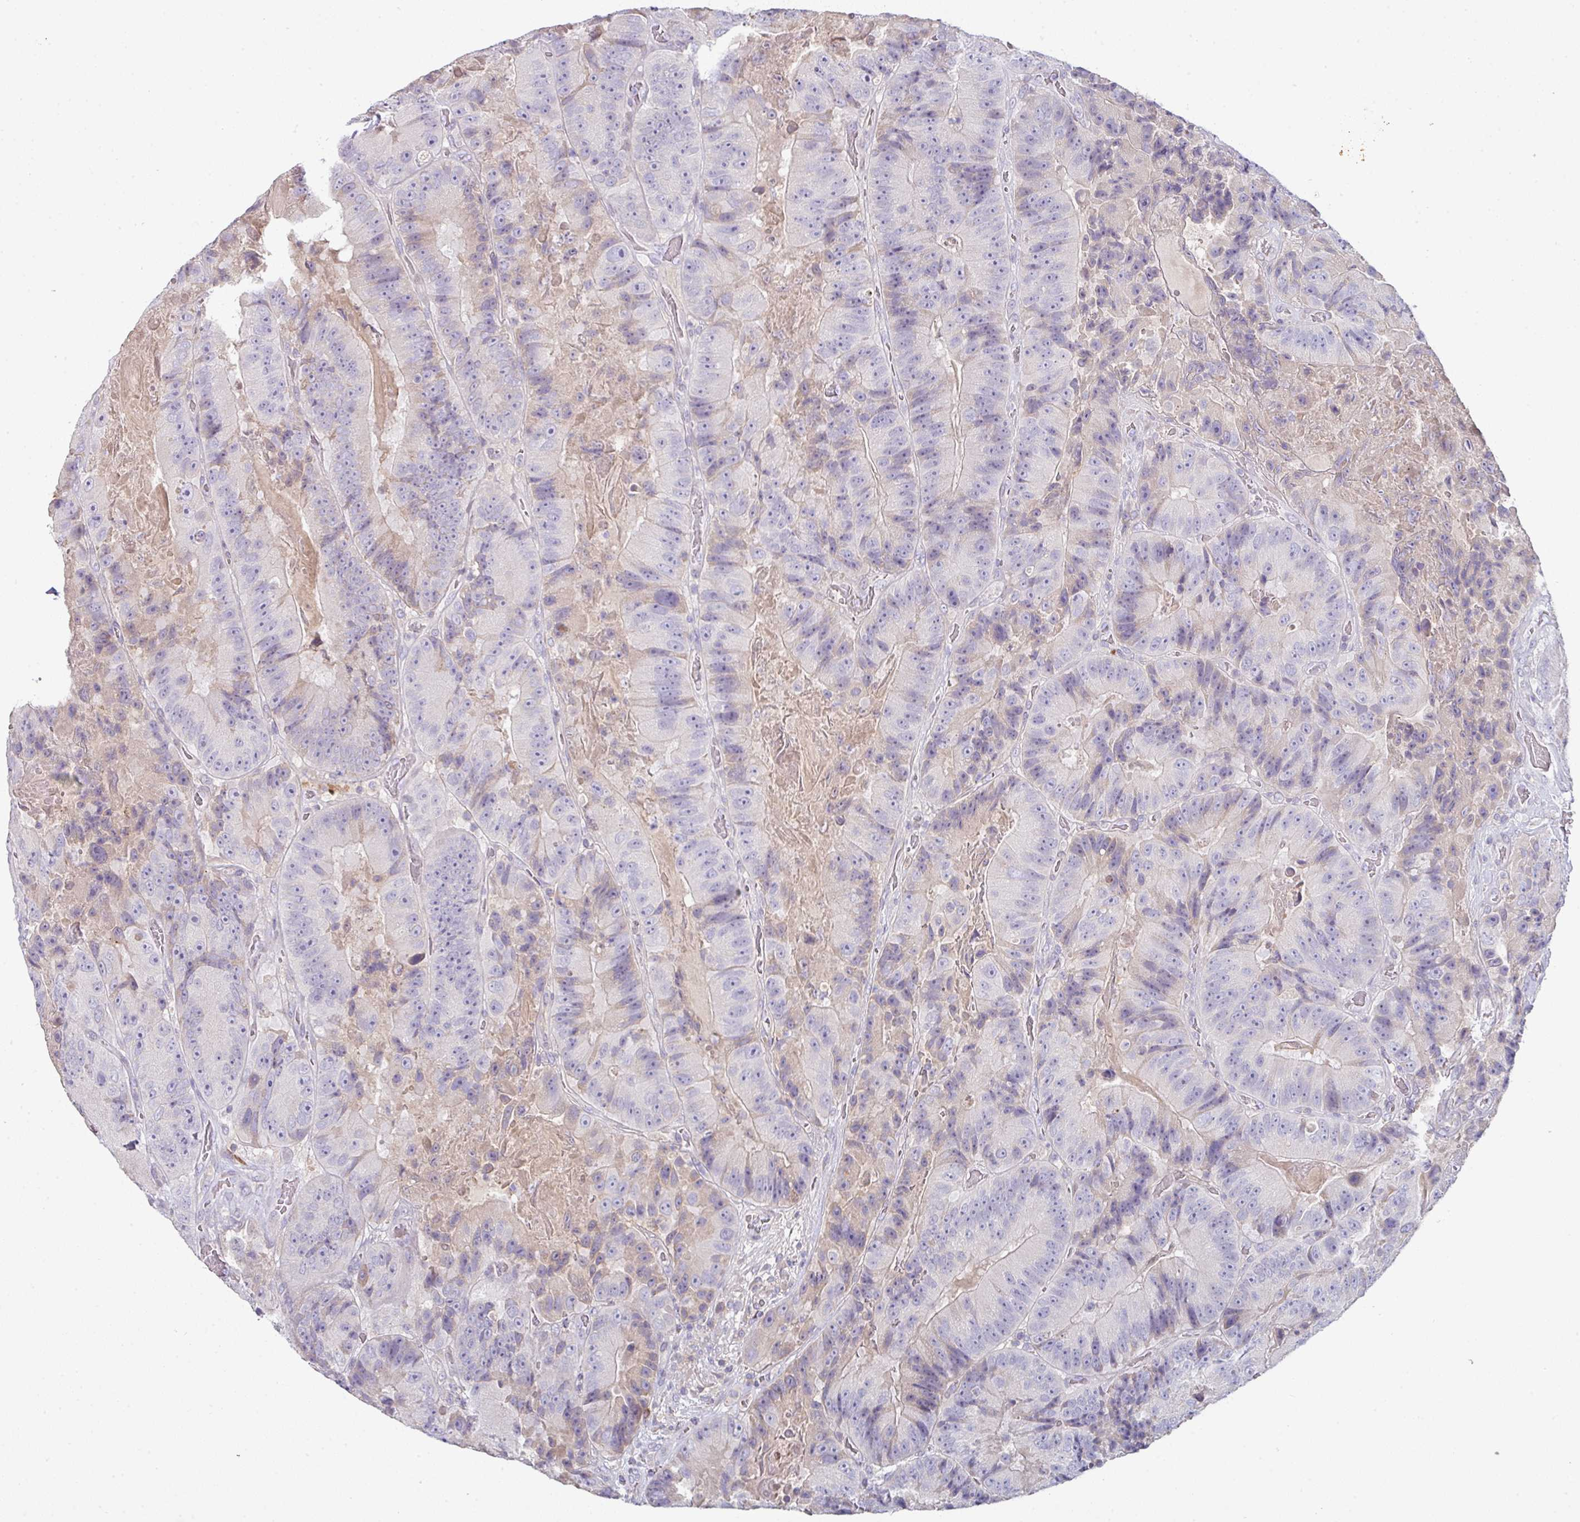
{"staining": {"intensity": "negative", "quantity": "none", "location": "none"}, "tissue": "colorectal cancer", "cell_type": "Tumor cells", "image_type": "cancer", "snomed": [{"axis": "morphology", "description": "Adenocarcinoma, NOS"}, {"axis": "topography", "description": "Colon"}], "caption": "Image shows no protein staining in tumor cells of colorectal cancer tissue.", "gene": "SLAMF6", "patient": {"sex": "female", "age": 86}}